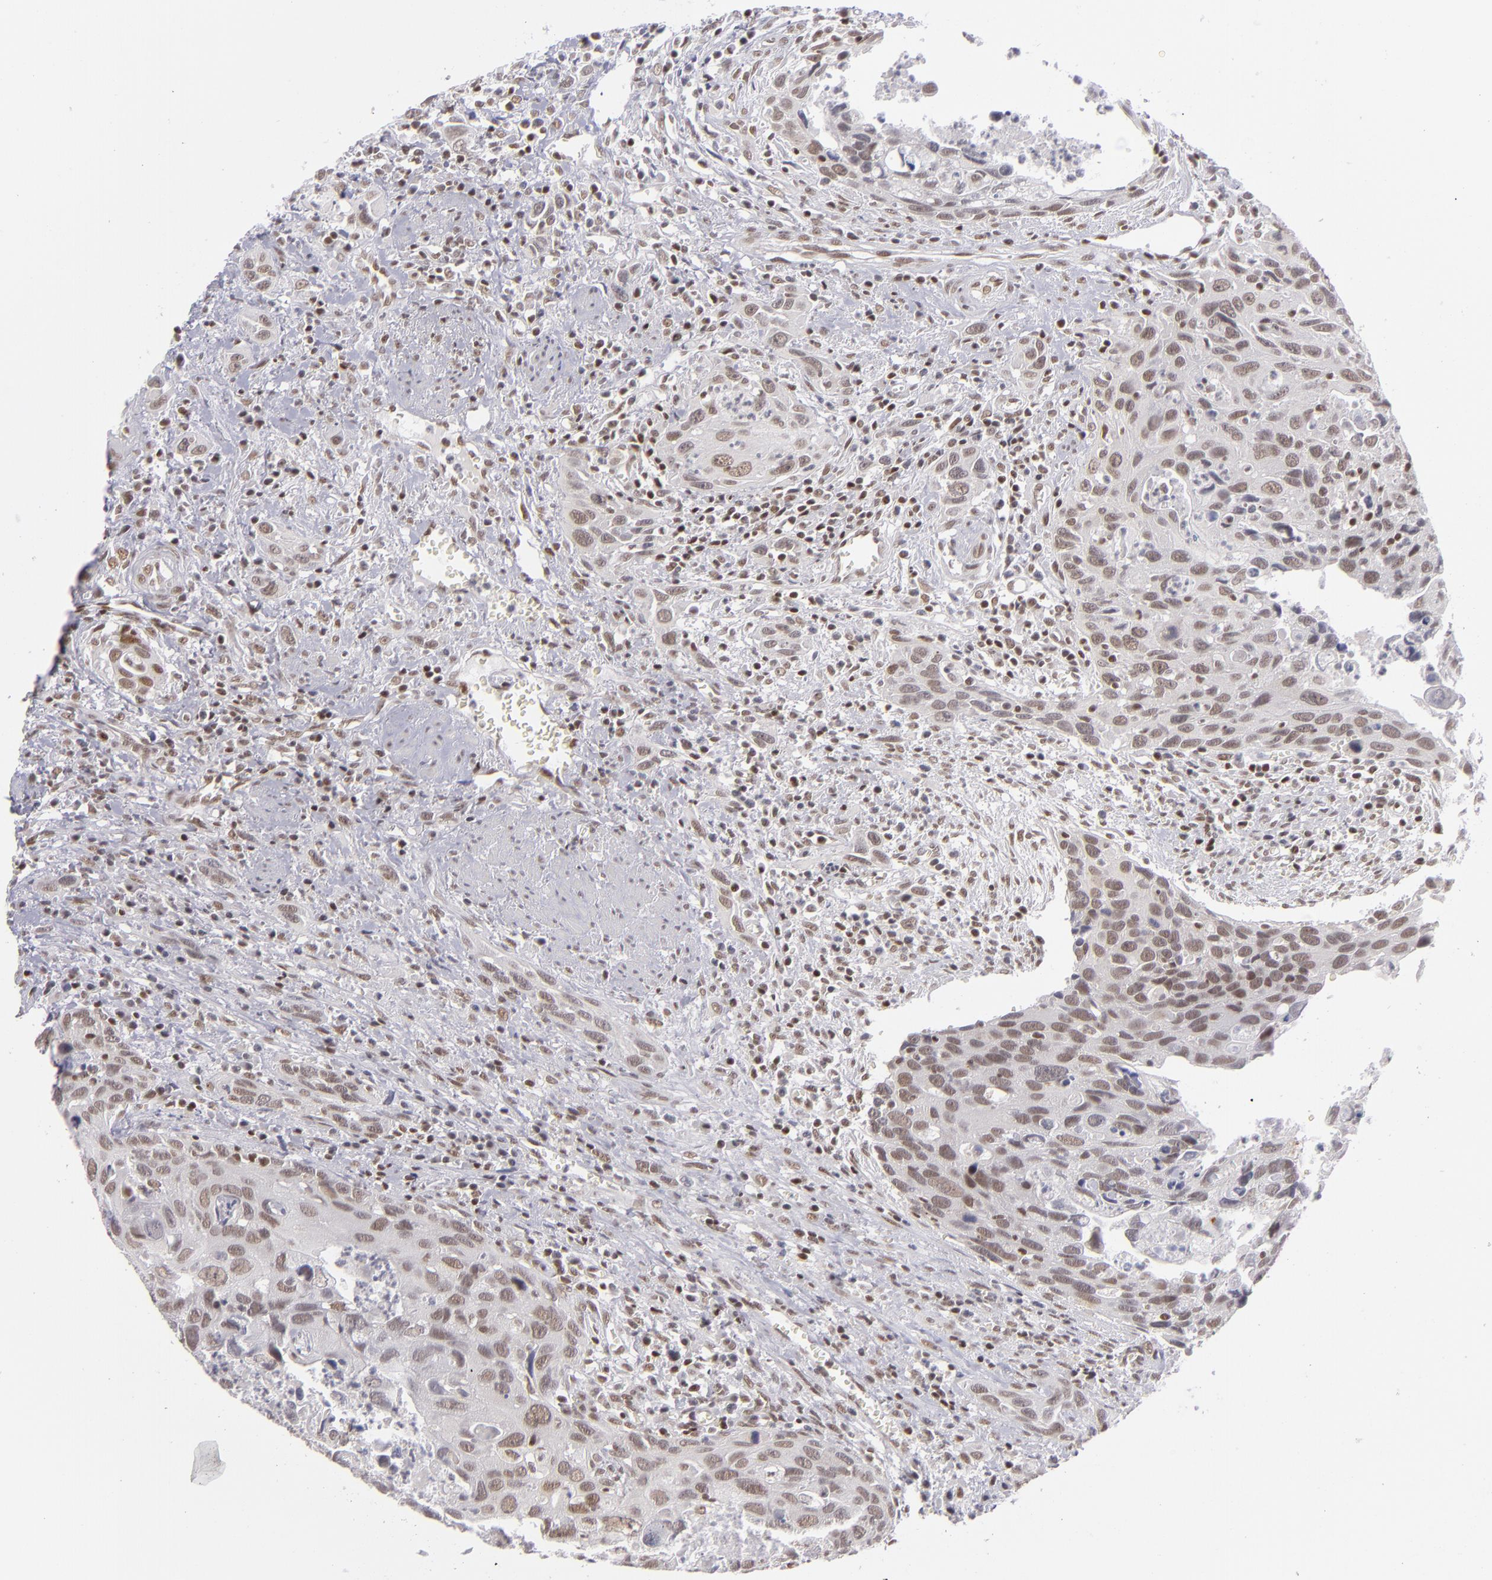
{"staining": {"intensity": "moderate", "quantity": ">75%", "location": "nuclear"}, "tissue": "urothelial cancer", "cell_type": "Tumor cells", "image_type": "cancer", "snomed": [{"axis": "morphology", "description": "Urothelial carcinoma, High grade"}, {"axis": "topography", "description": "Urinary bladder"}], "caption": "The image exhibits immunohistochemical staining of urothelial carcinoma (high-grade). There is moderate nuclear expression is identified in about >75% of tumor cells.", "gene": "MLLT3", "patient": {"sex": "male", "age": 71}}